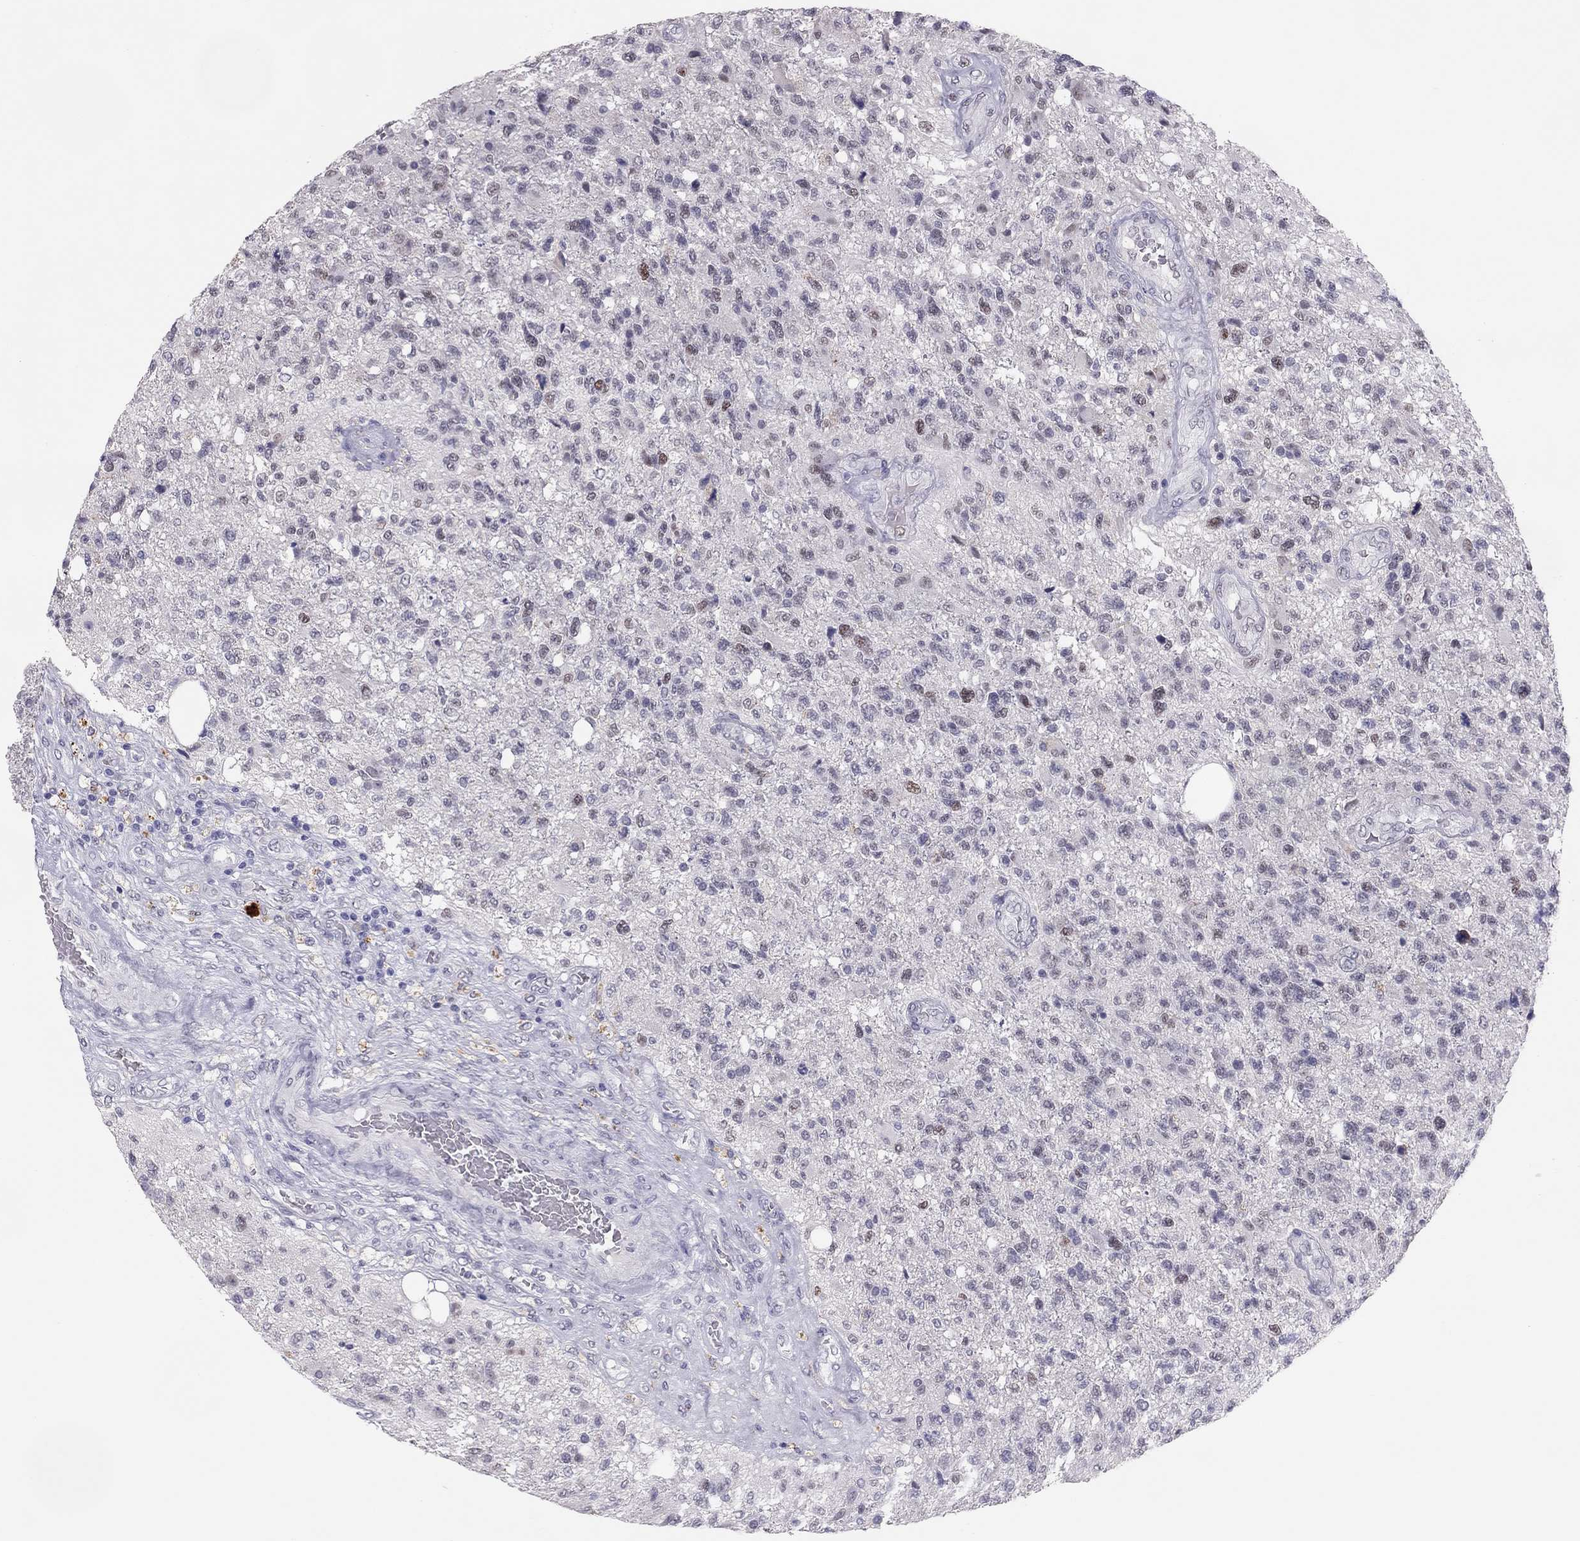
{"staining": {"intensity": "negative", "quantity": "none", "location": "none"}, "tissue": "glioma", "cell_type": "Tumor cells", "image_type": "cancer", "snomed": [{"axis": "morphology", "description": "Glioma, malignant, High grade"}, {"axis": "topography", "description": "Brain"}], "caption": "The IHC micrograph has no significant positivity in tumor cells of glioma tissue.", "gene": "PHOX2A", "patient": {"sex": "male", "age": 56}}